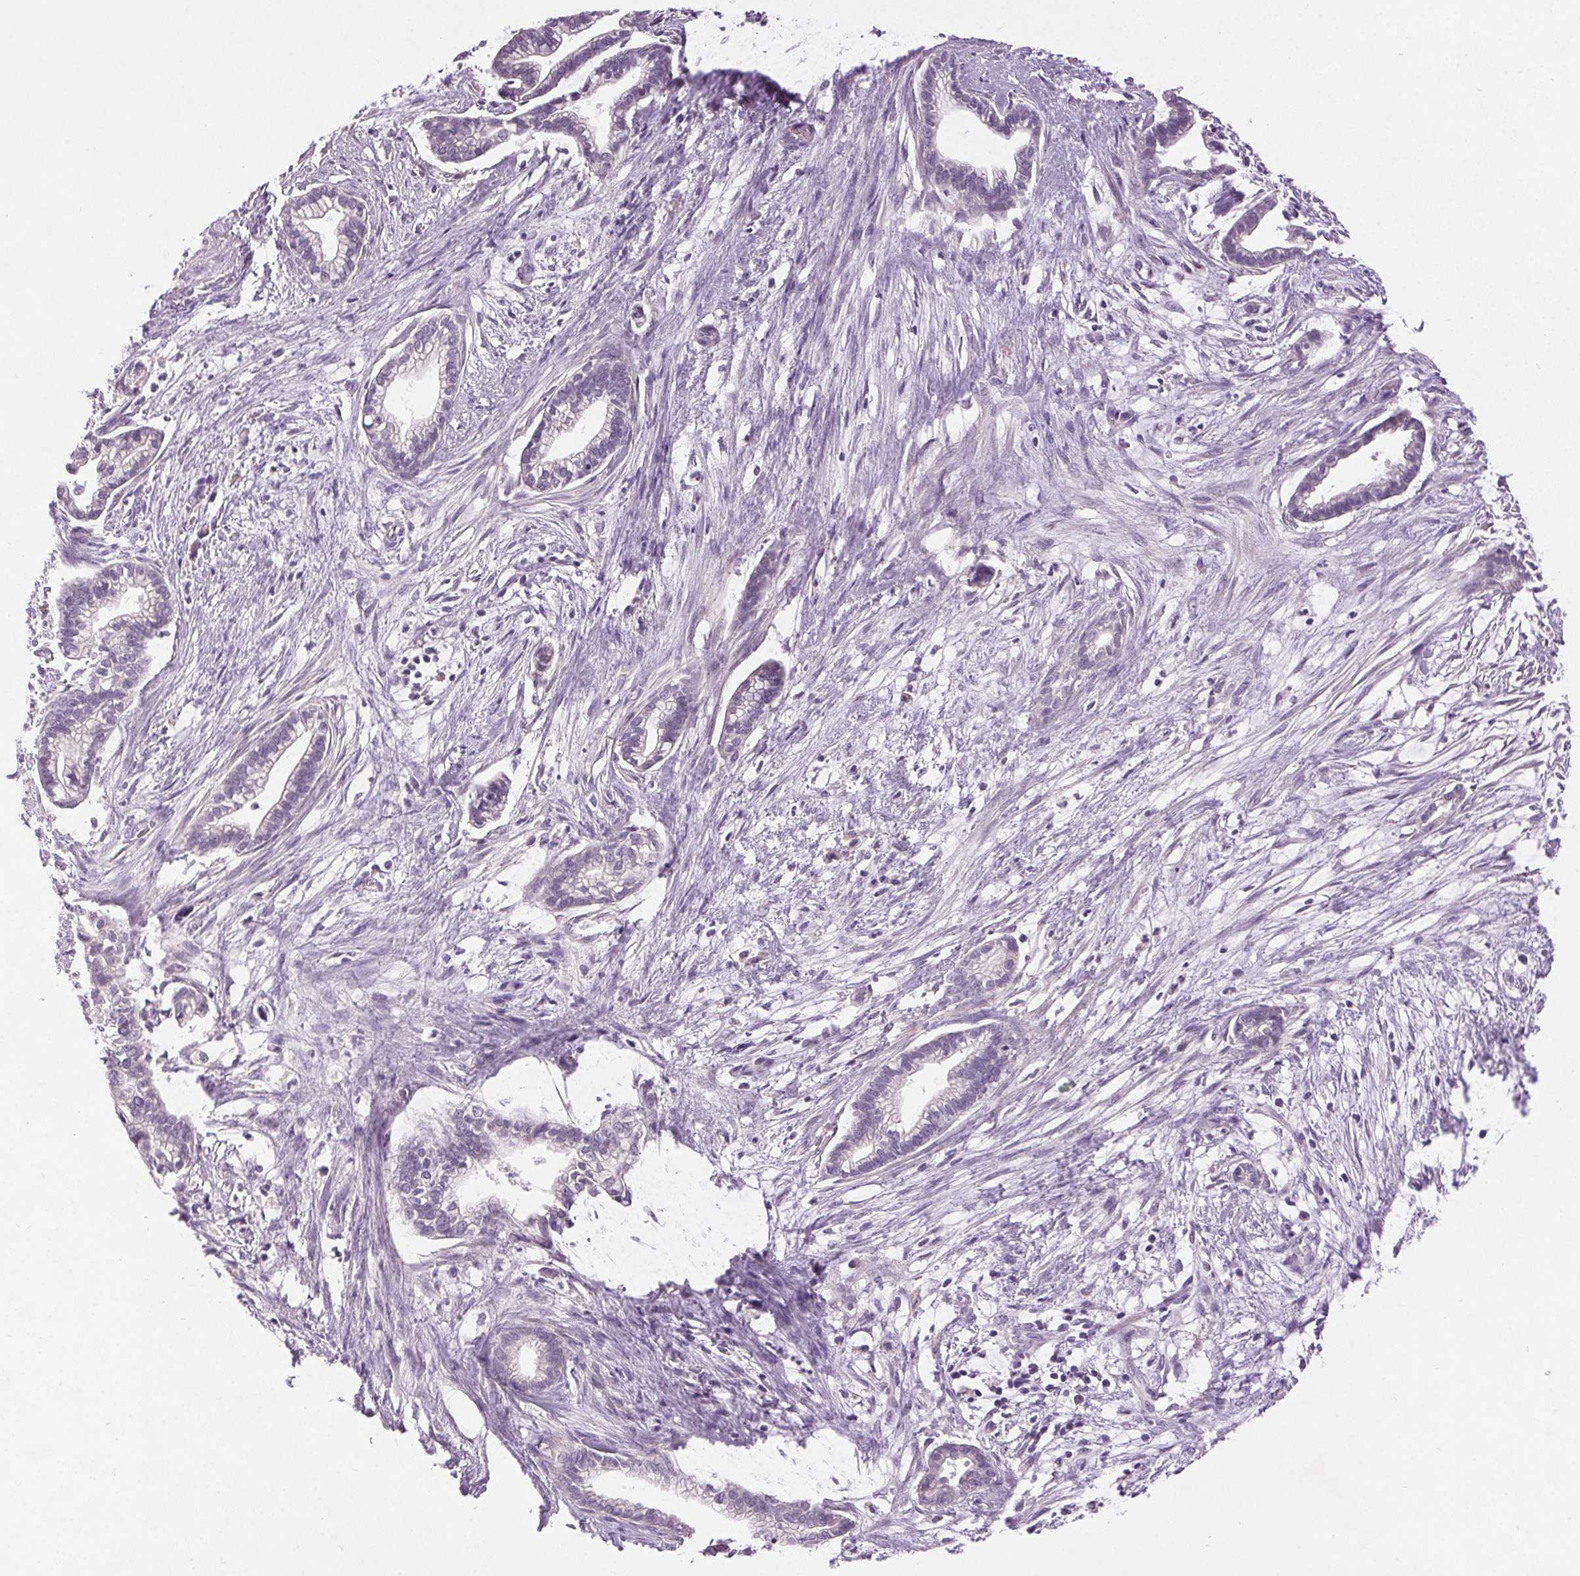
{"staining": {"intensity": "negative", "quantity": "none", "location": "none"}, "tissue": "cervical cancer", "cell_type": "Tumor cells", "image_type": "cancer", "snomed": [{"axis": "morphology", "description": "Adenocarcinoma, NOS"}, {"axis": "topography", "description": "Cervix"}], "caption": "A high-resolution micrograph shows immunohistochemistry (IHC) staining of adenocarcinoma (cervical), which reveals no significant expression in tumor cells. The staining was performed using DAB to visualize the protein expression in brown, while the nuclei were stained in blue with hematoxylin (Magnification: 20x).", "gene": "DSG3", "patient": {"sex": "female", "age": 62}}